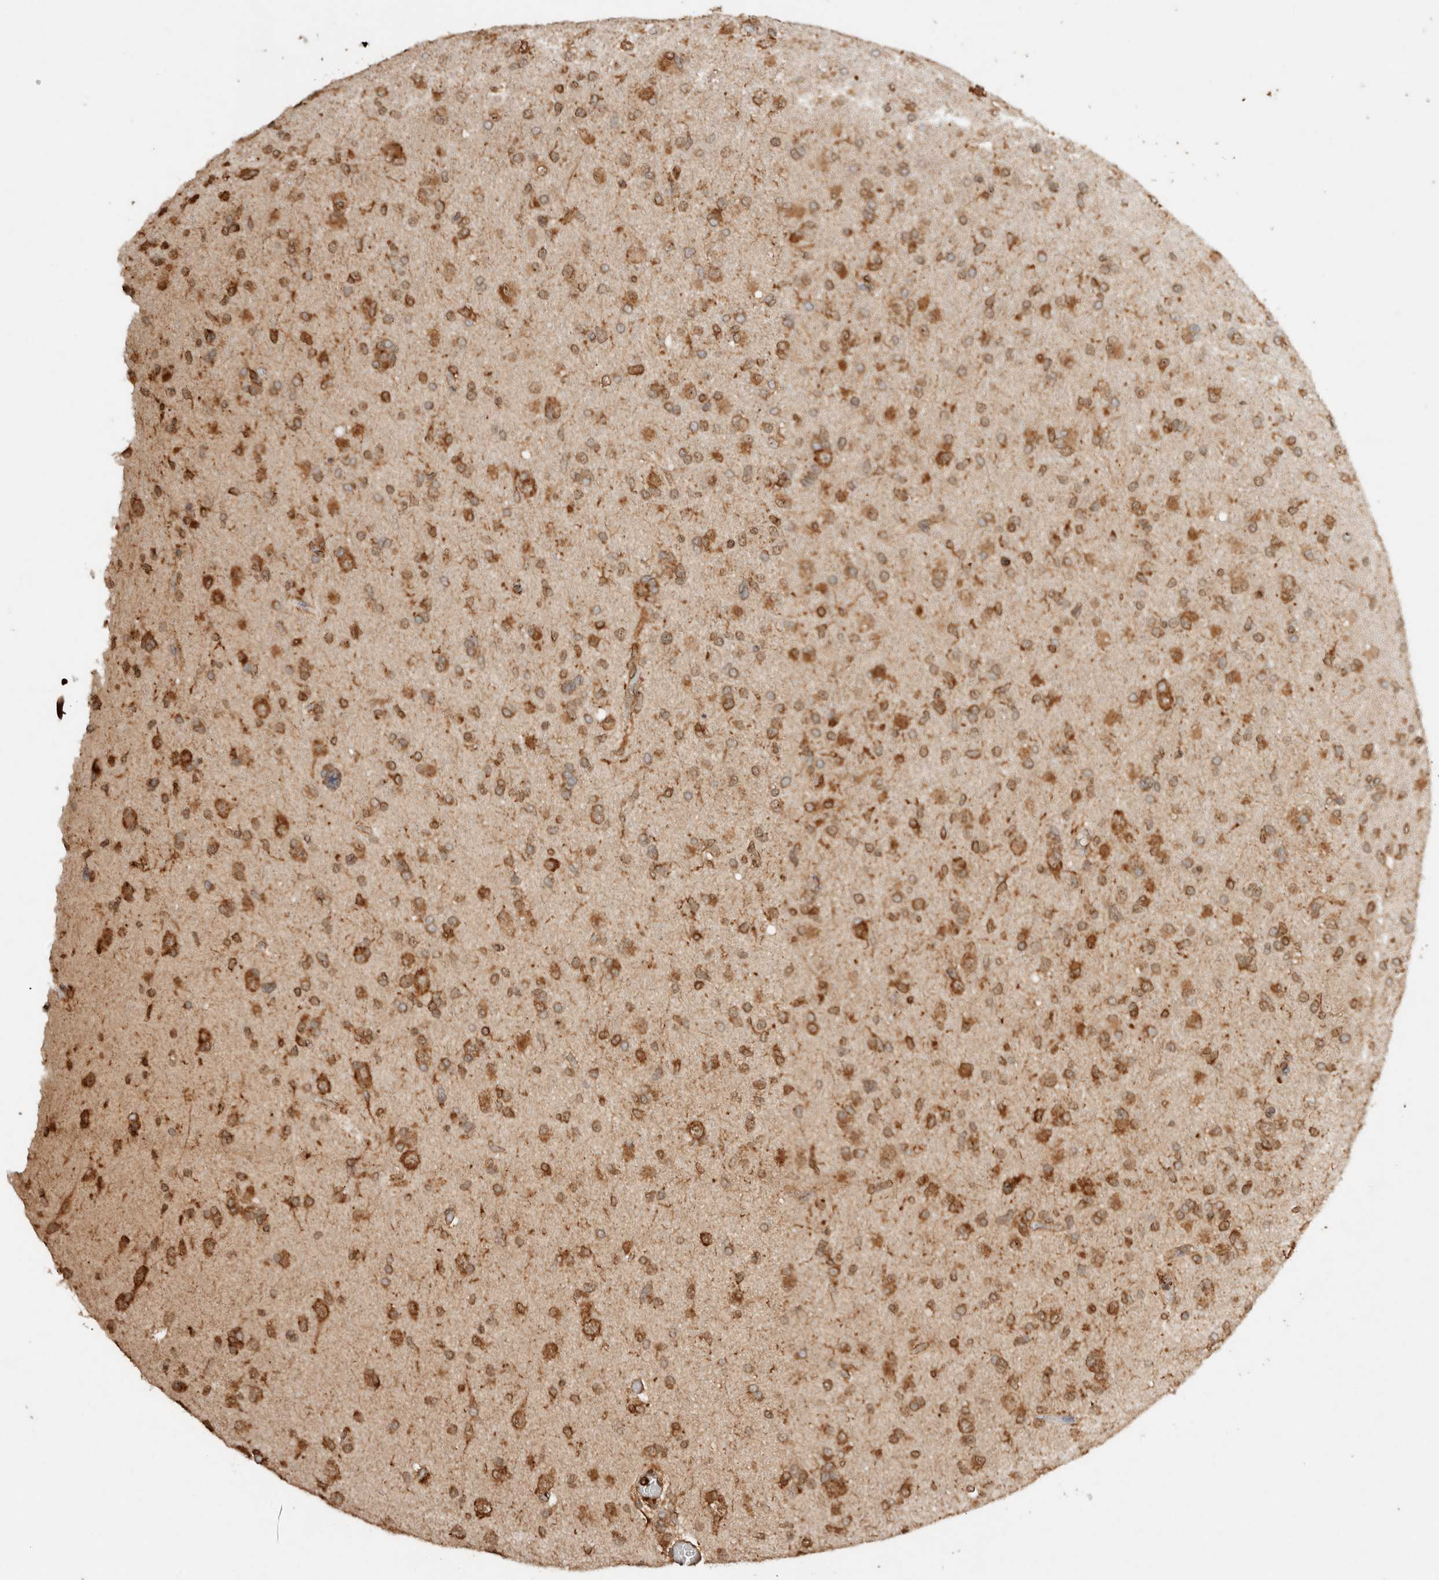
{"staining": {"intensity": "moderate", "quantity": ">75%", "location": "cytoplasmic/membranous"}, "tissue": "glioma", "cell_type": "Tumor cells", "image_type": "cancer", "snomed": [{"axis": "morphology", "description": "Glioma, malignant, High grade"}, {"axis": "topography", "description": "Cerebral cortex"}], "caption": "A brown stain shows moderate cytoplasmic/membranous expression of a protein in glioma tumor cells. The protein is stained brown, and the nuclei are stained in blue (DAB IHC with brightfield microscopy, high magnification).", "gene": "ERAP1", "patient": {"sex": "female", "age": 36}}